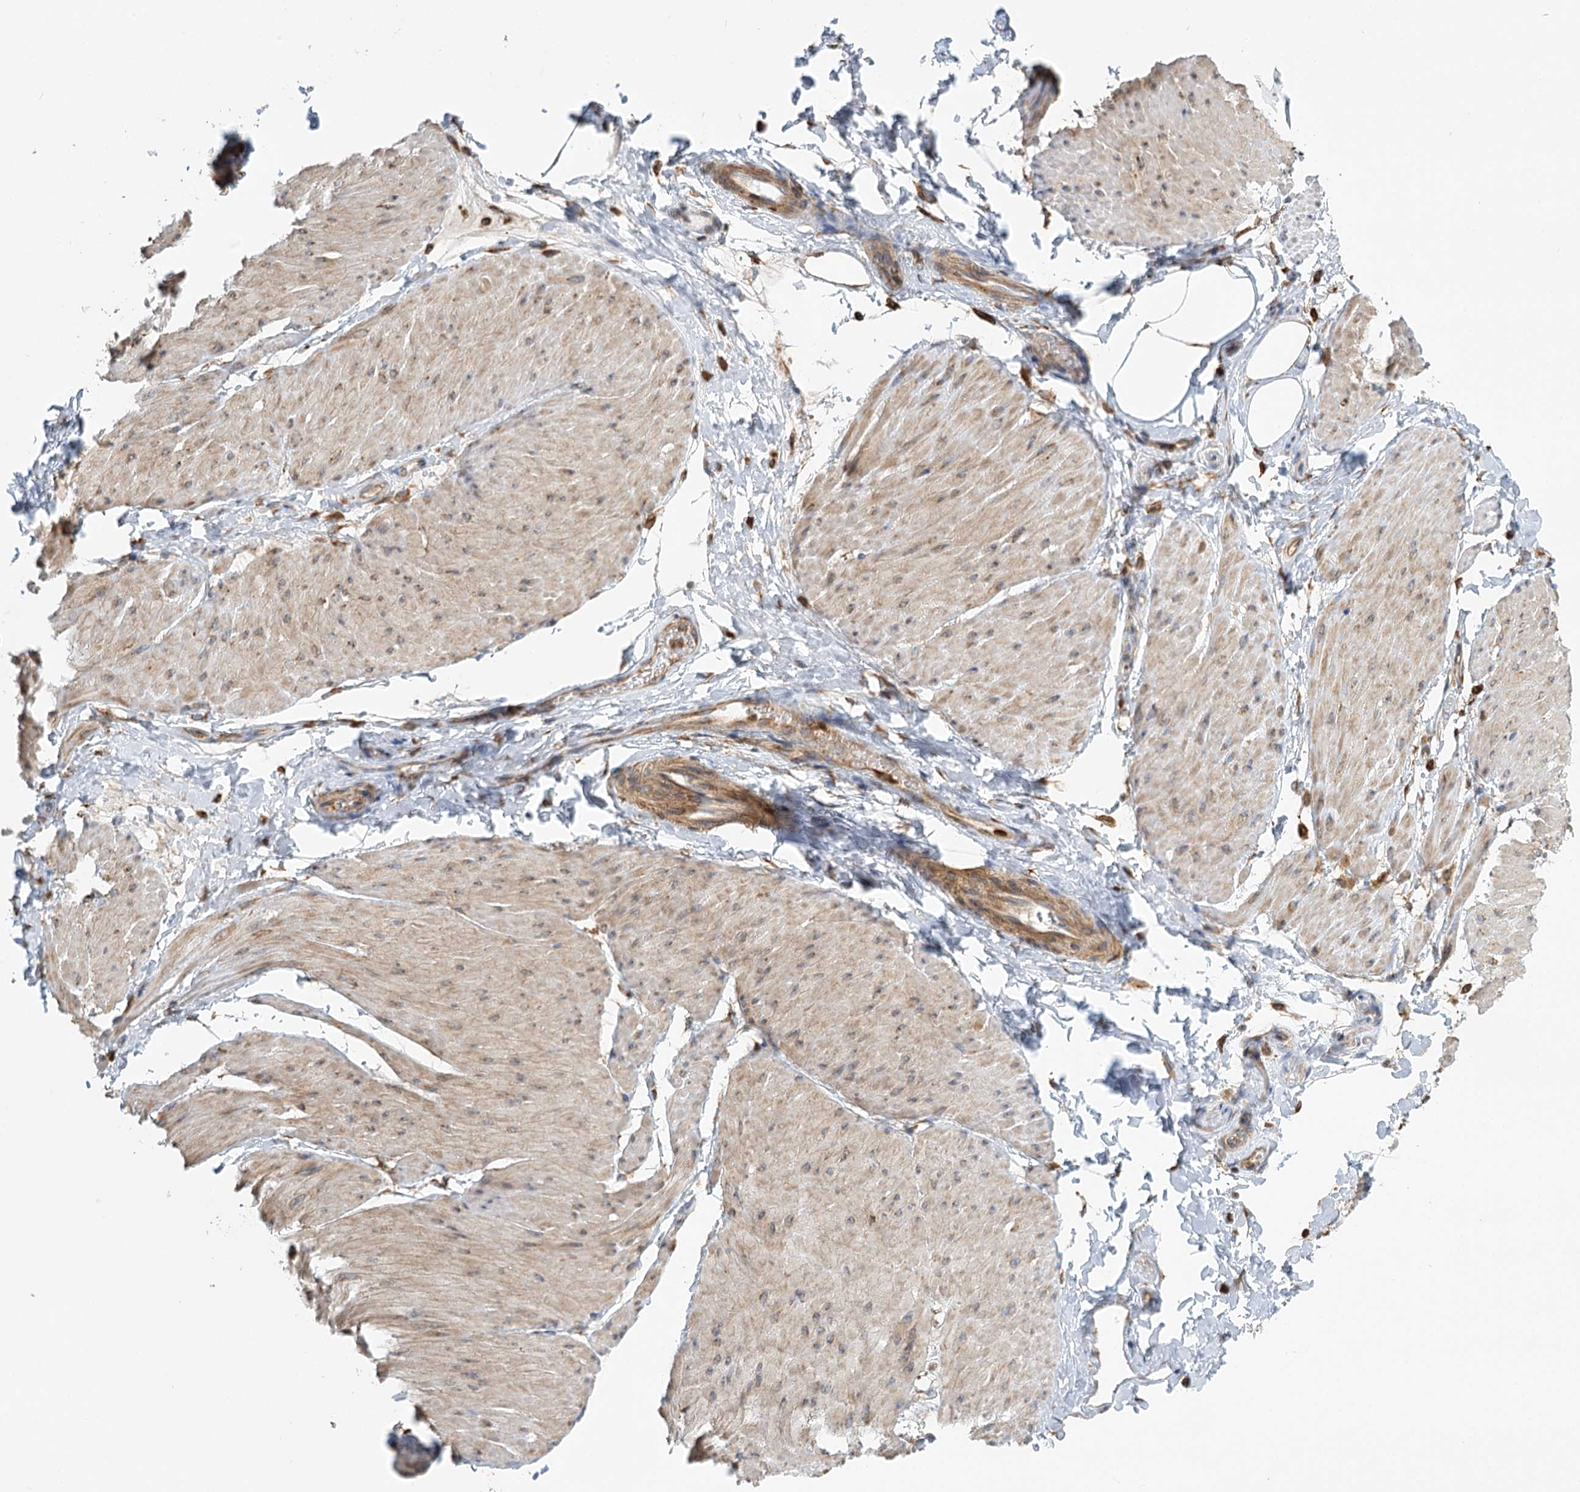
{"staining": {"intensity": "moderate", "quantity": ">75%", "location": "cytoplasmic/membranous"}, "tissue": "smooth muscle", "cell_type": "Smooth muscle cells", "image_type": "normal", "snomed": [{"axis": "morphology", "description": "Urothelial carcinoma, High grade"}, {"axis": "topography", "description": "Urinary bladder"}], "caption": "High-power microscopy captured an IHC photomicrograph of benign smooth muscle, revealing moderate cytoplasmic/membranous expression in approximately >75% of smooth muscle cells. Nuclei are stained in blue.", "gene": "TAS1R1", "patient": {"sex": "male", "age": 46}}